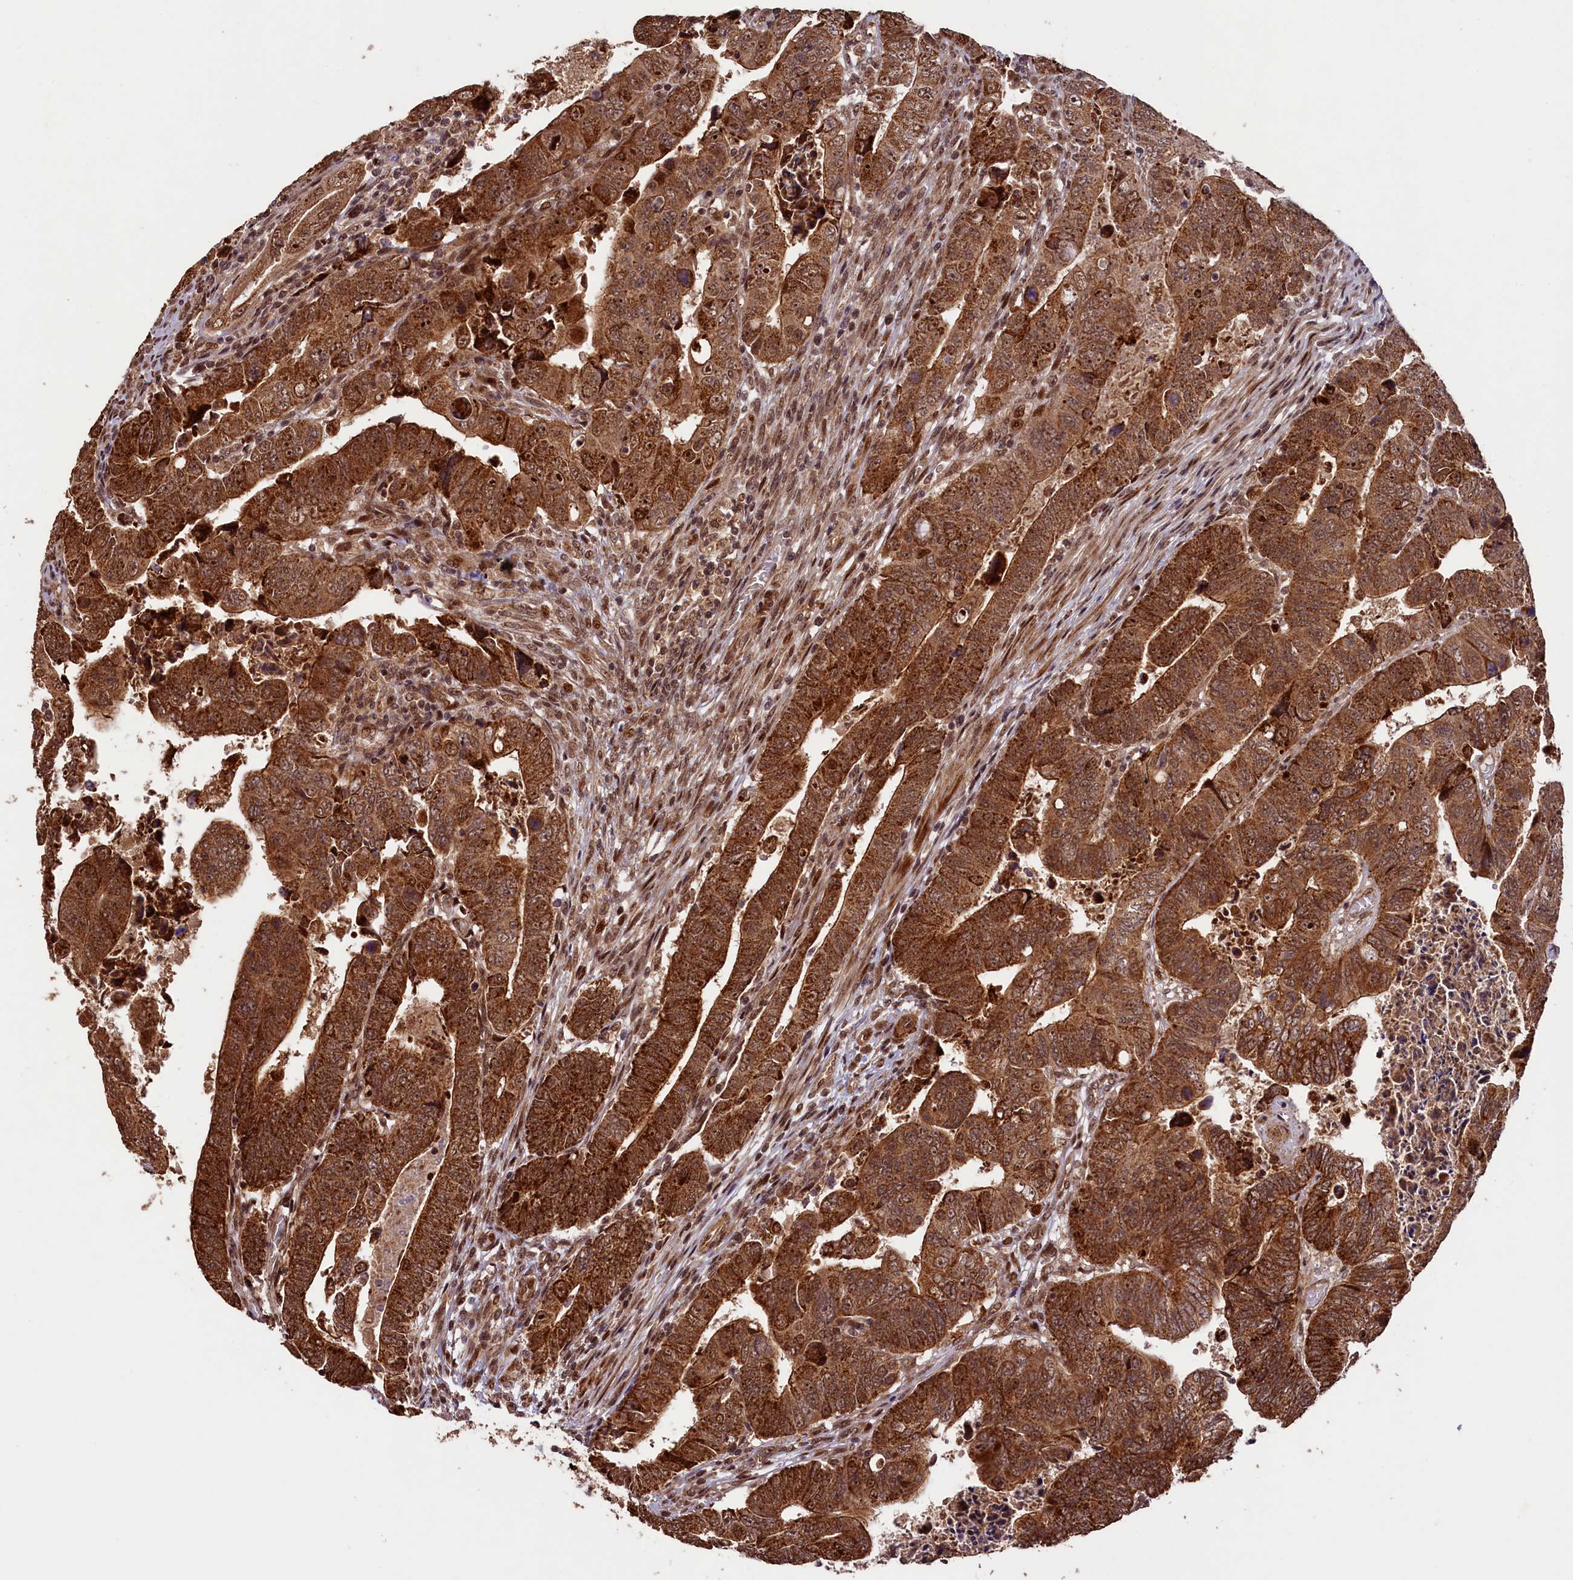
{"staining": {"intensity": "strong", "quantity": ">75%", "location": "cytoplasmic/membranous,nuclear"}, "tissue": "colorectal cancer", "cell_type": "Tumor cells", "image_type": "cancer", "snomed": [{"axis": "morphology", "description": "Normal tissue, NOS"}, {"axis": "morphology", "description": "Adenocarcinoma, NOS"}, {"axis": "topography", "description": "Rectum"}], "caption": "The immunohistochemical stain shows strong cytoplasmic/membranous and nuclear staining in tumor cells of colorectal adenocarcinoma tissue. The staining was performed using DAB, with brown indicating positive protein expression. Nuclei are stained blue with hematoxylin.", "gene": "SHPRH", "patient": {"sex": "female", "age": 65}}